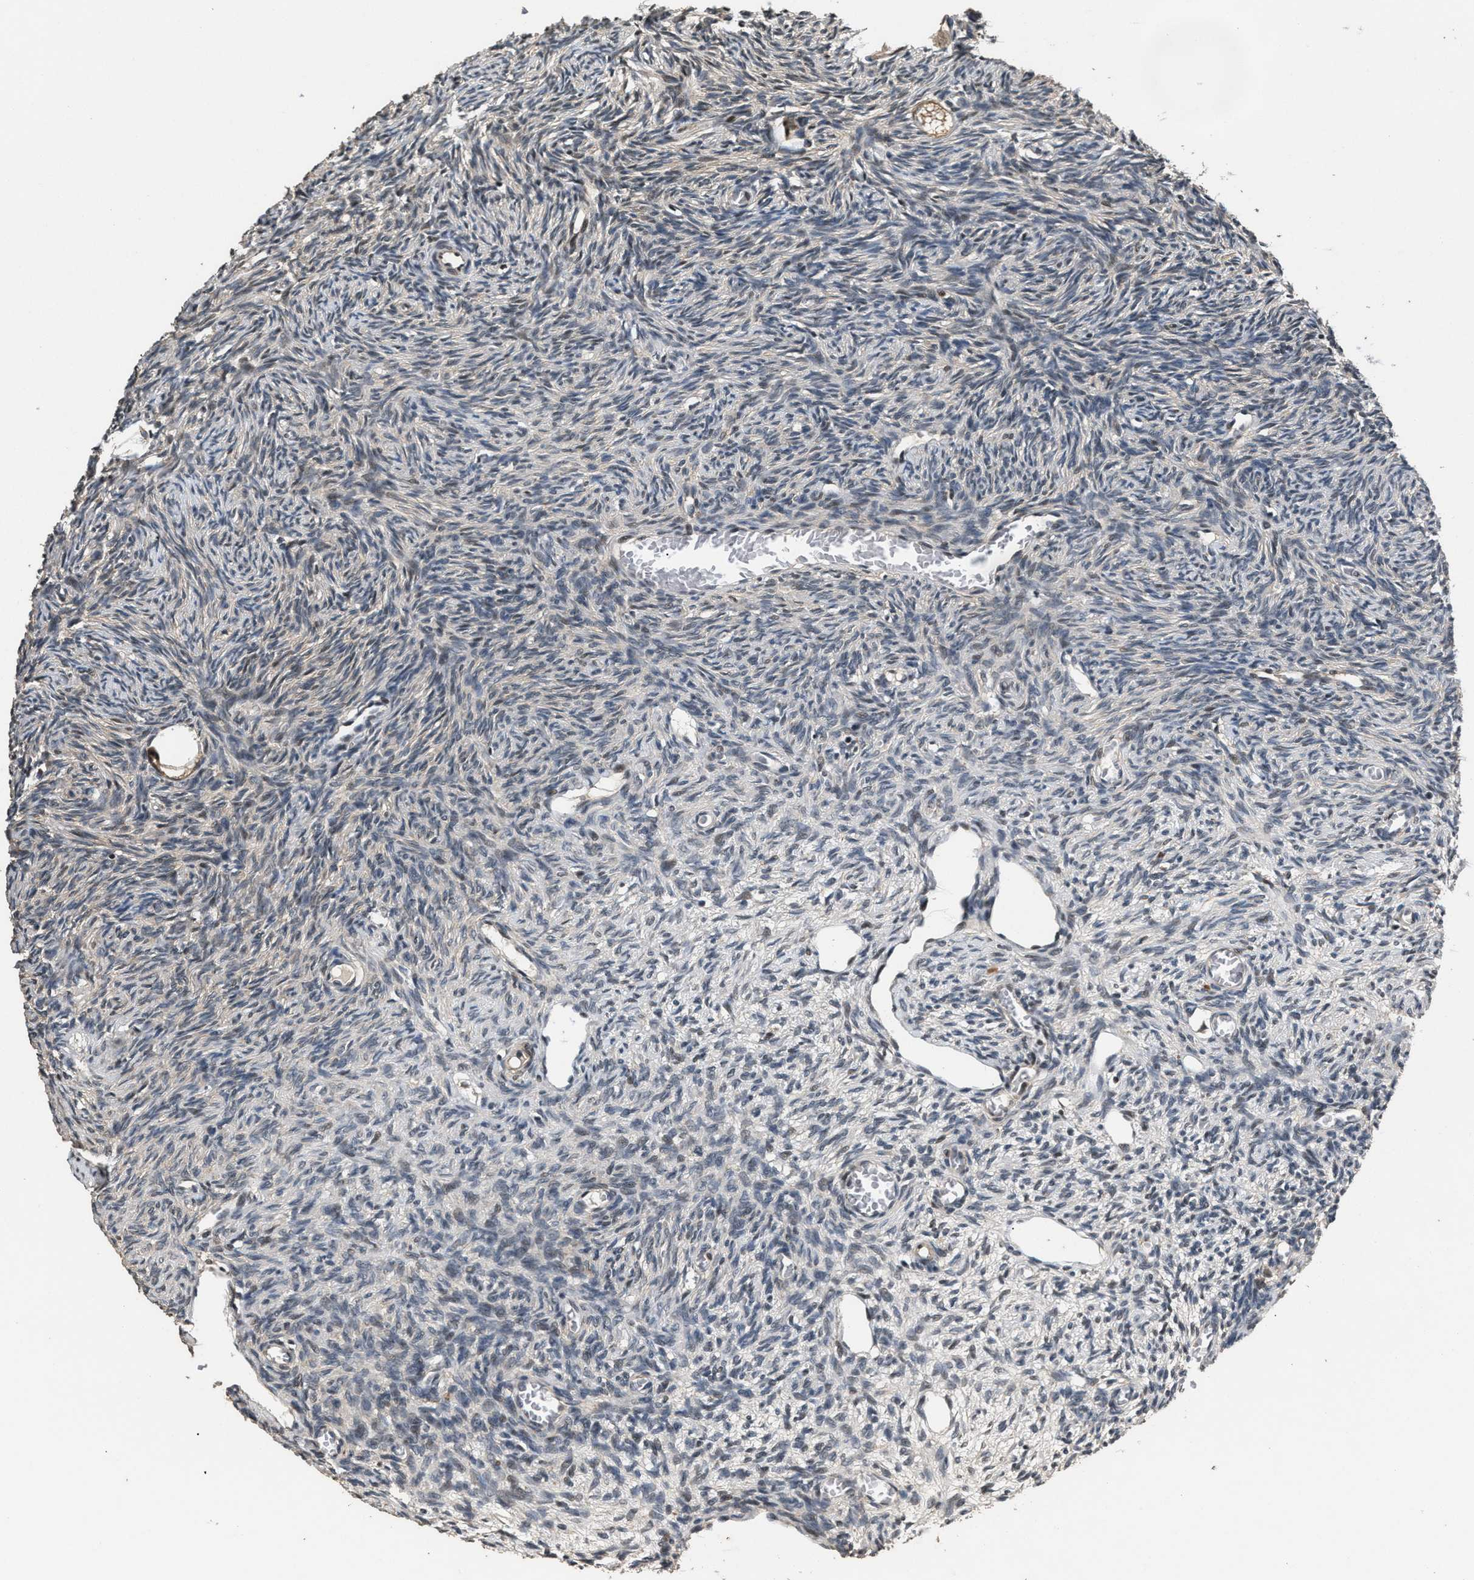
{"staining": {"intensity": "weak", "quantity": "<25%", "location": "cytoplasmic/membranous"}, "tissue": "ovary", "cell_type": "Ovarian stroma cells", "image_type": "normal", "snomed": [{"axis": "morphology", "description": "Normal tissue, NOS"}, {"axis": "topography", "description": "Ovary"}], "caption": "High power microscopy histopathology image of an IHC micrograph of normal ovary, revealing no significant positivity in ovarian stroma cells.", "gene": "RBM33", "patient": {"sex": "female", "age": 27}}